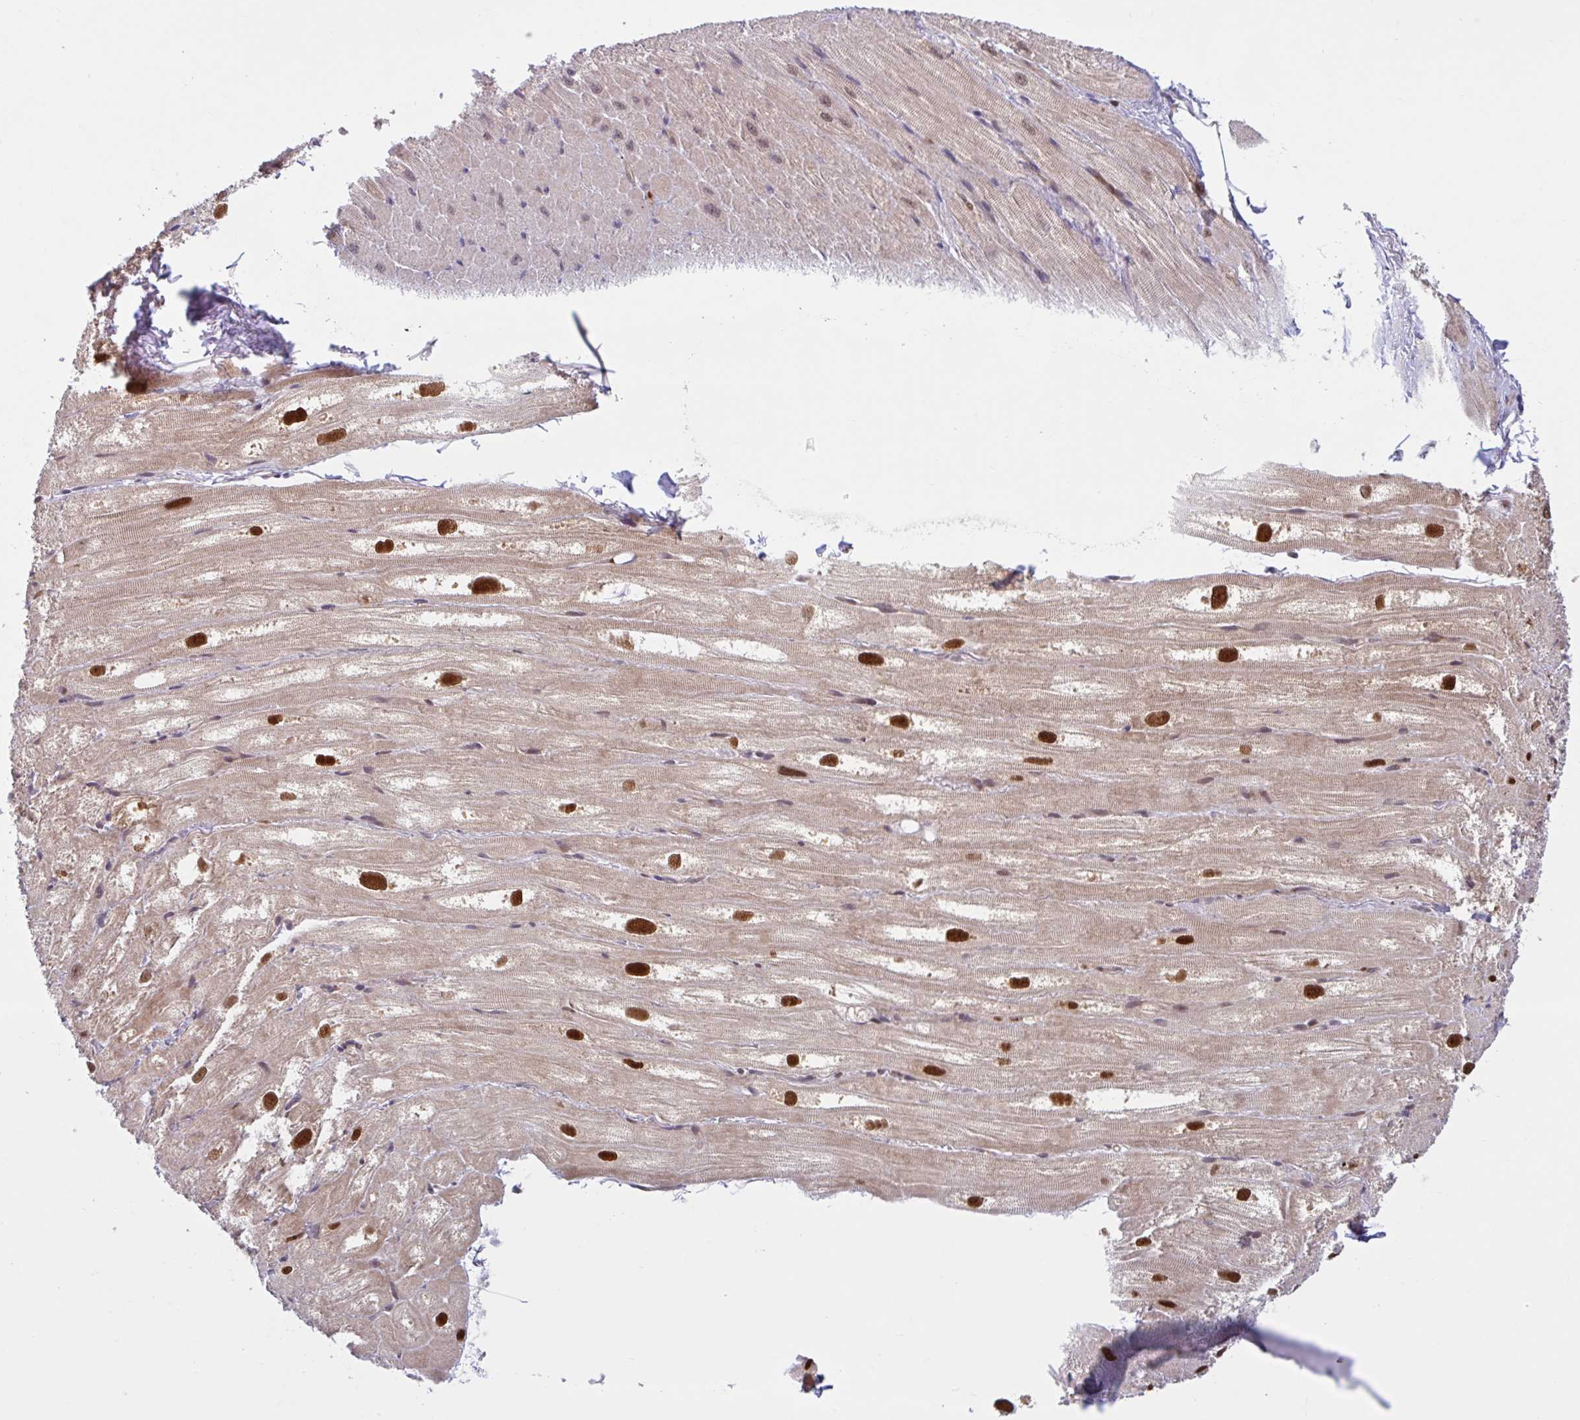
{"staining": {"intensity": "moderate", "quantity": "25%-75%", "location": "cytoplasmic/membranous"}, "tissue": "heart muscle", "cell_type": "Cardiomyocytes", "image_type": "normal", "snomed": [{"axis": "morphology", "description": "Normal tissue, NOS"}, {"axis": "topography", "description": "Heart"}], "caption": "IHC micrograph of normal heart muscle stained for a protein (brown), which displays medium levels of moderate cytoplasmic/membranous expression in about 25%-75% of cardiomyocytes.", "gene": "HMBS", "patient": {"sex": "male", "age": 62}}